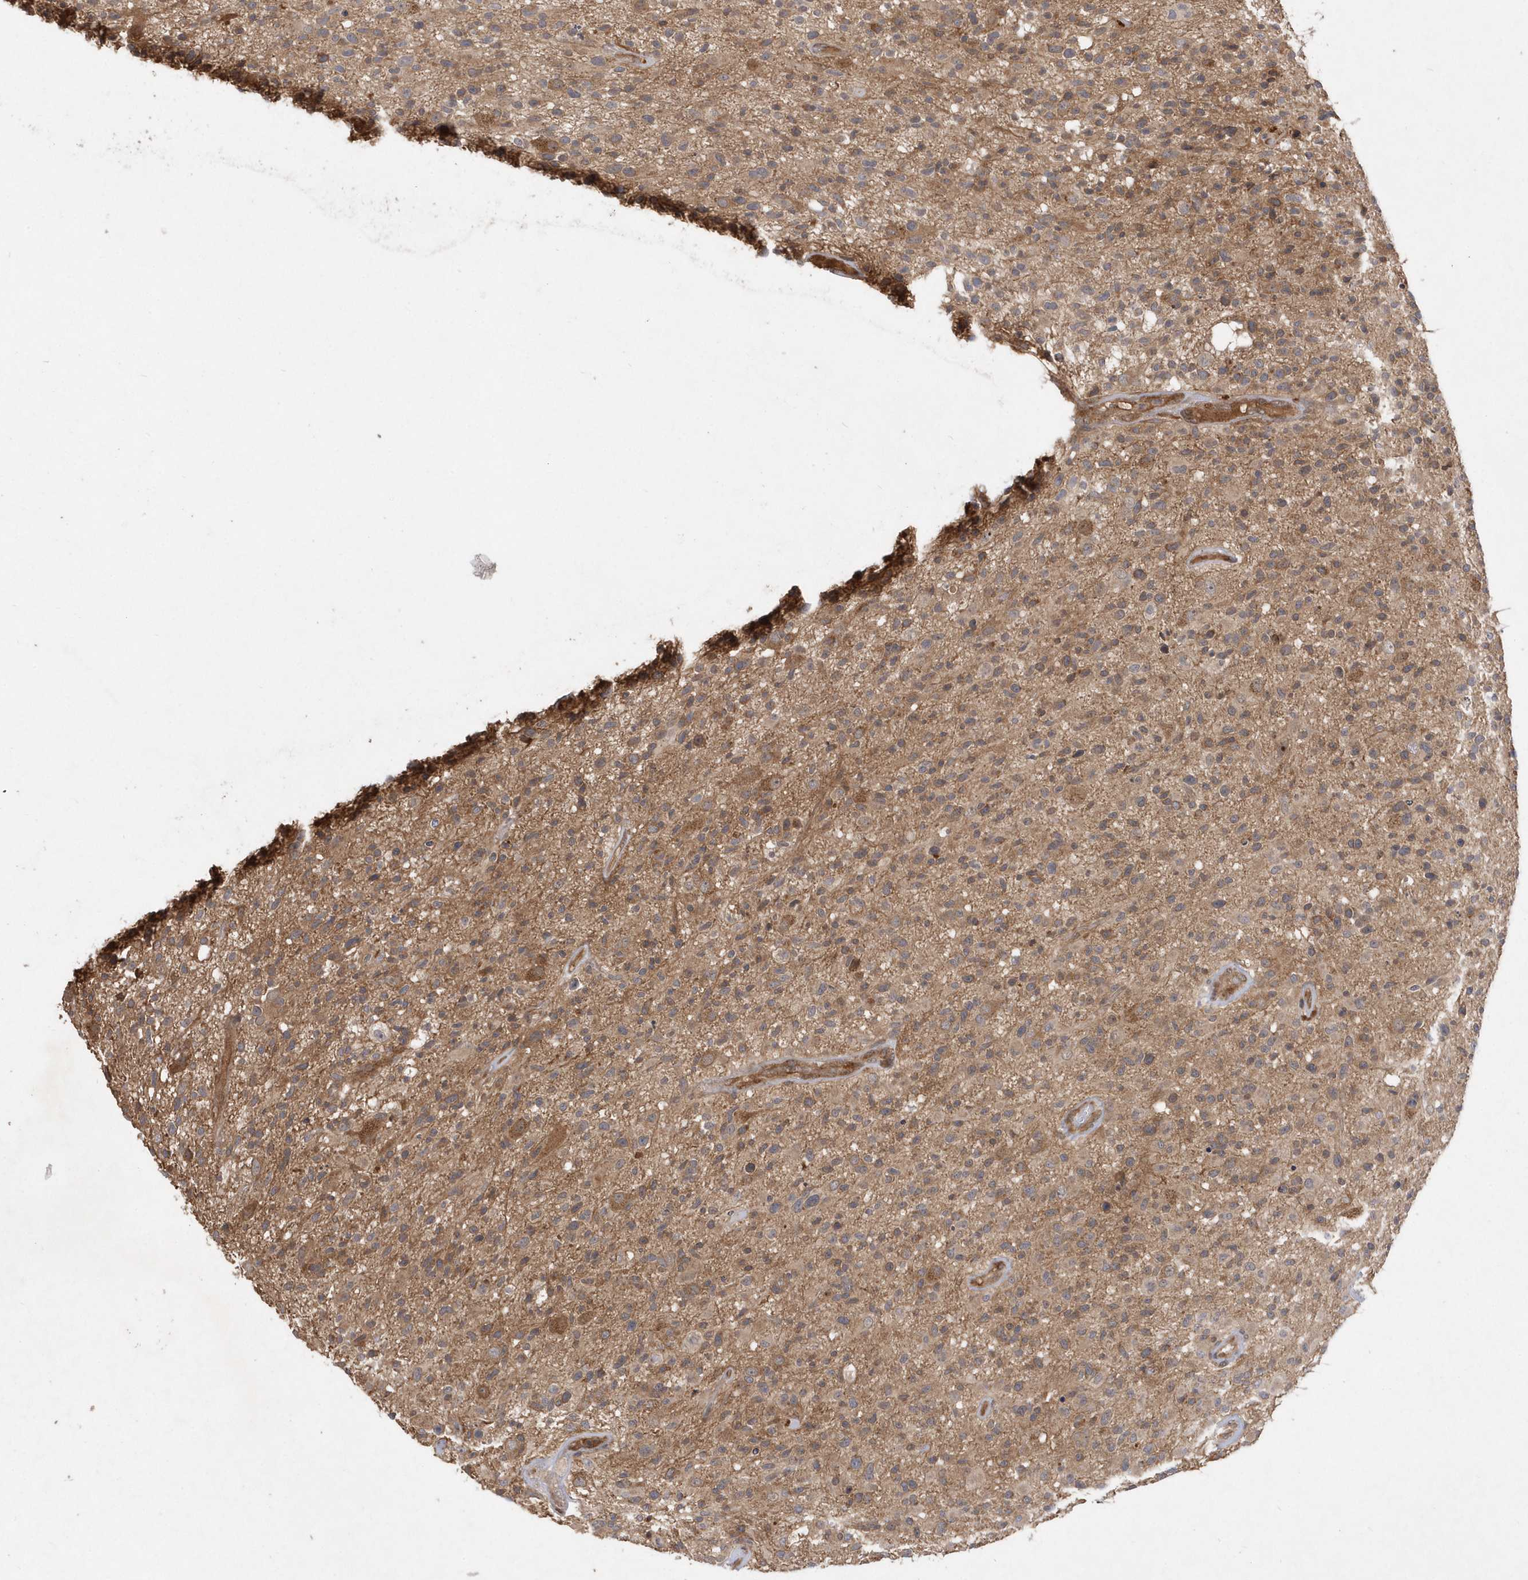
{"staining": {"intensity": "moderate", "quantity": ">75%", "location": "cytoplasmic/membranous"}, "tissue": "glioma", "cell_type": "Tumor cells", "image_type": "cancer", "snomed": [{"axis": "morphology", "description": "Glioma, malignant, High grade"}, {"axis": "morphology", "description": "Glioblastoma, NOS"}, {"axis": "topography", "description": "Brain"}], "caption": "Brown immunohistochemical staining in human malignant glioma (high-grade) displays moderate cytoplasmic/membranous staining in approximately >75% of tumor cells.", "gene": "GFM2", "patient": {"sex": "male", "age": 60}}